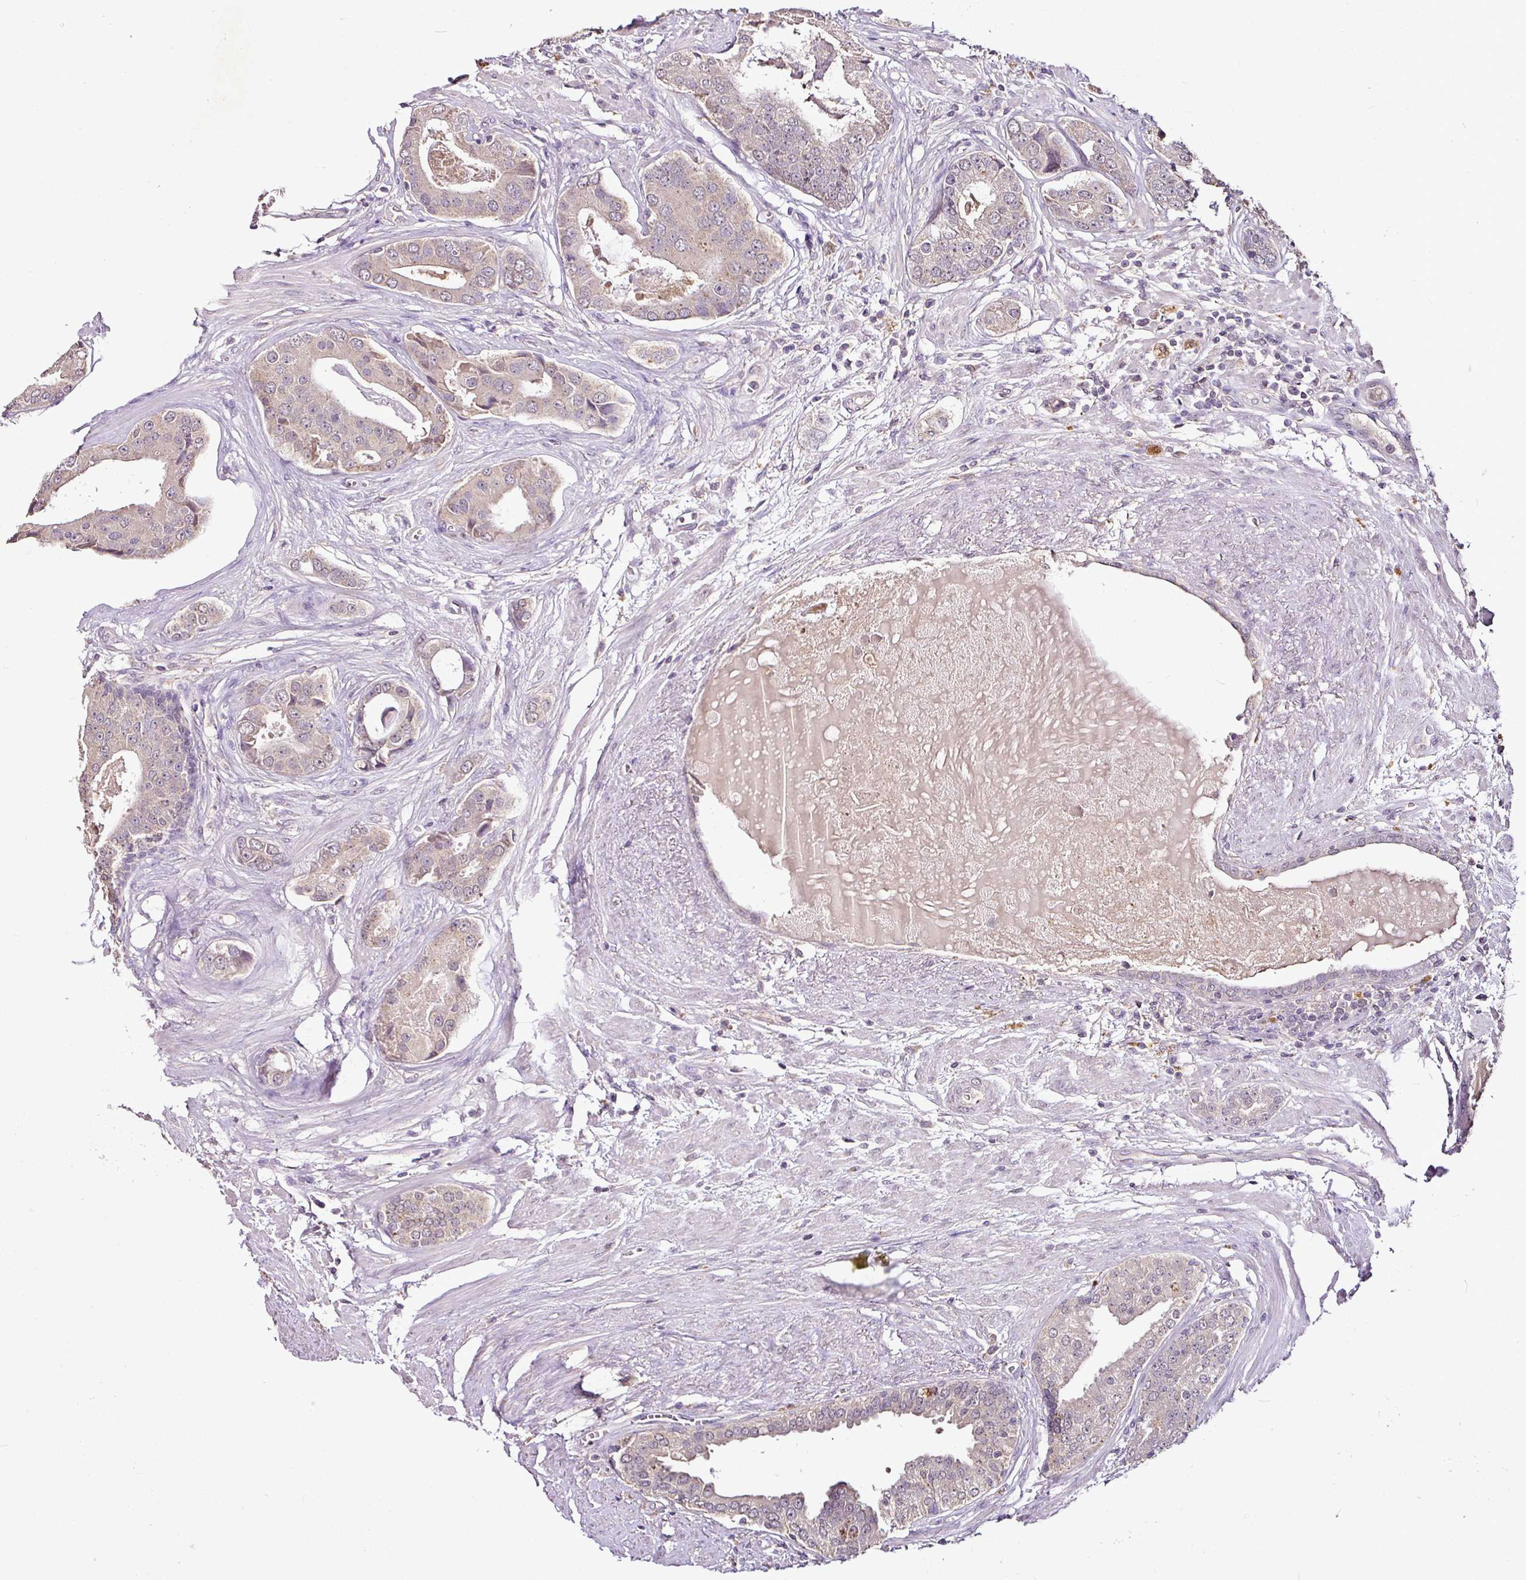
{"staining": {"intensity": "negative", "quantity": "none", "location": "none"}, "tissue": "prostate cancer", "cell_type": "Tumor cells", "image_type": "cancer", "snomed": [{"axis": "morphology", "description": "Adenocarcinoma, High grade"}, {"axis": "topography", "description": "Prostate"}], "caption": "IHC histopathology image of neoplastic tissue: prostate adenocarcinoma (high-grade) stained with DAB (3,3'-diaminobenzidine) reveals no significant protein expression in tumor cells. The staining is performed using DAB (3,3'-diaminobenzidine) brown chromogen with nuclei counter-stained in using hematoxylin.", "gene": "RPL38", "patient": {"sex": "male", "age": 71}}